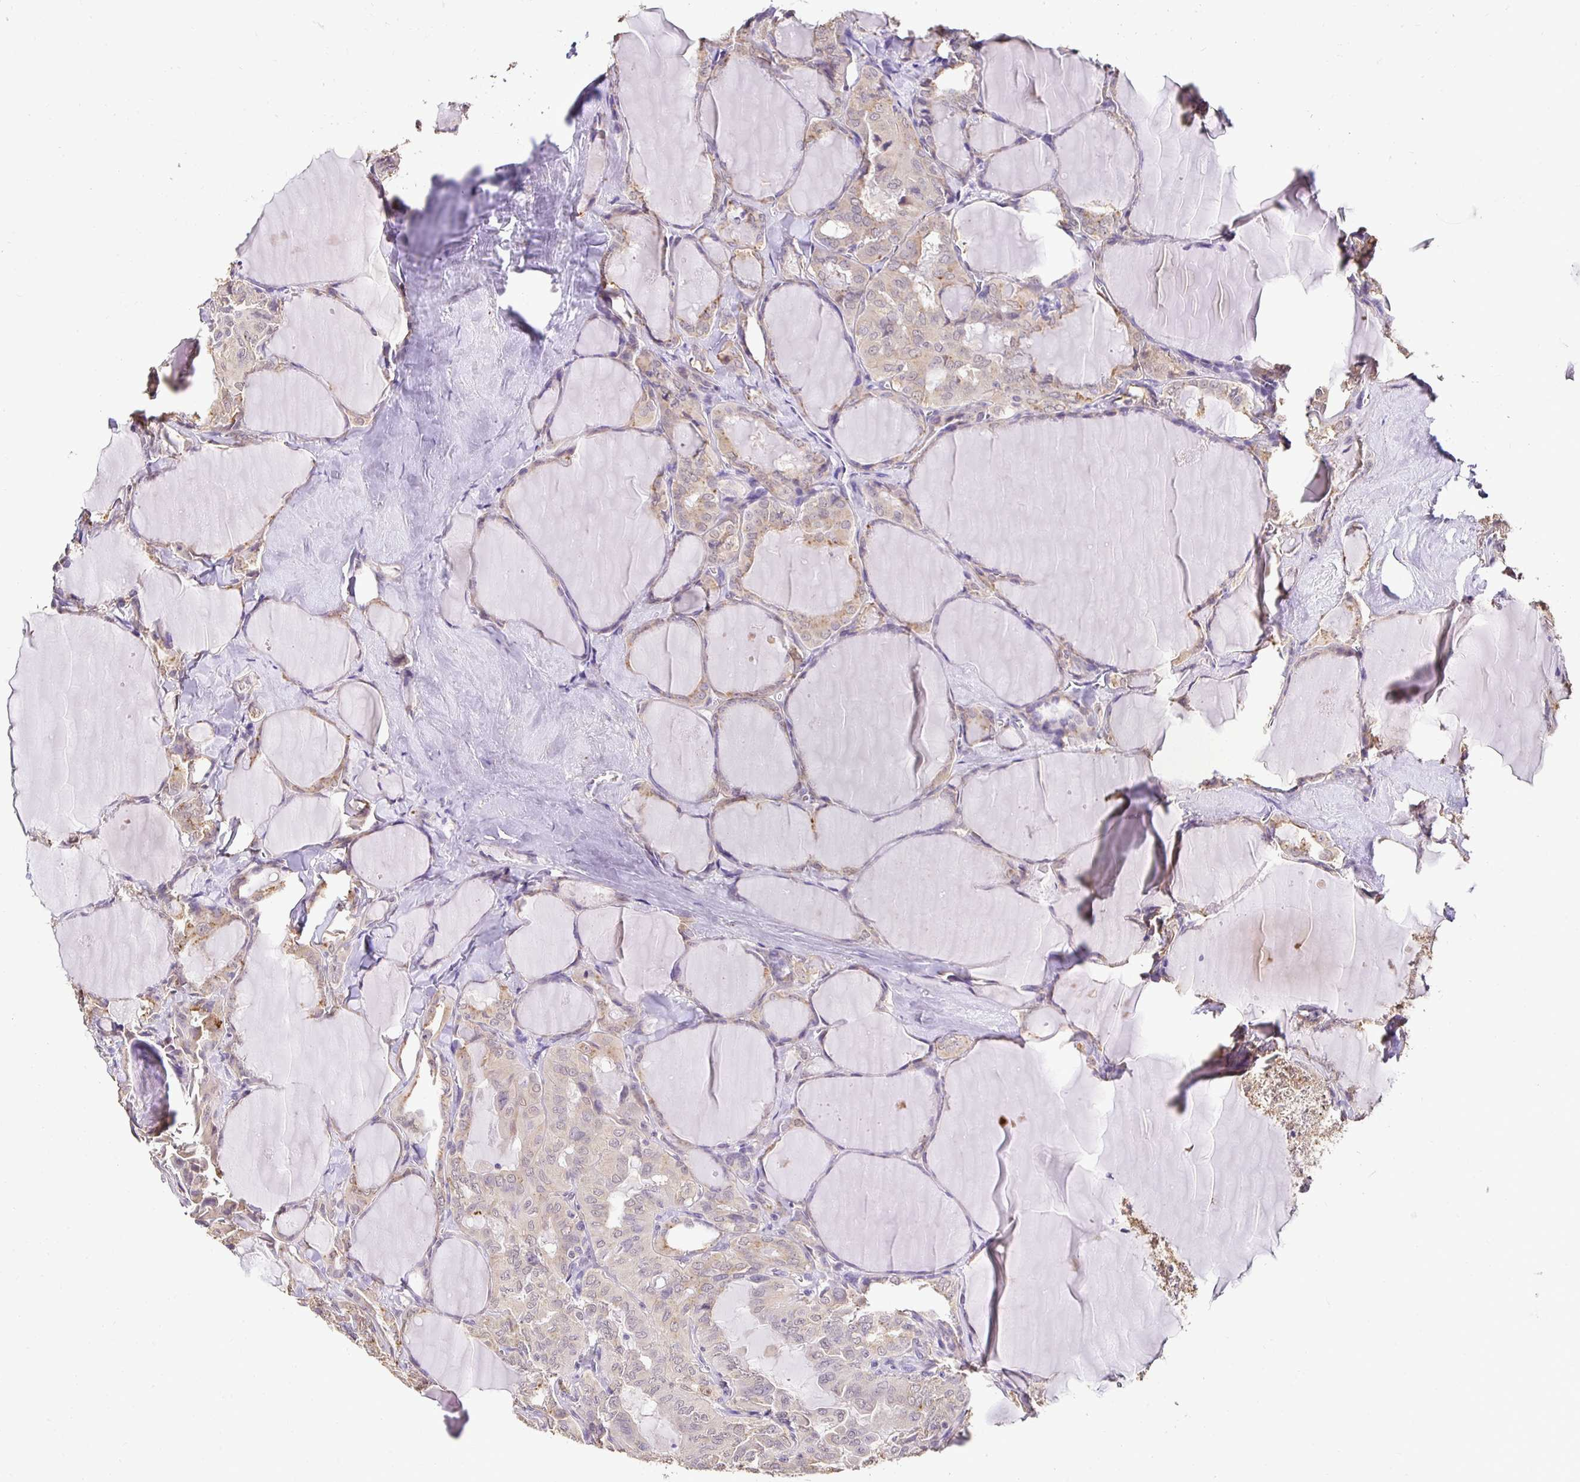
{"staining": {"intensity": "weak", "quantity": "<25%", "location": "cytoplasmic/membranous,nuclear"}, "tissue": "thyroid cancer", "cell_type": "Tumor cells", "image_type": "cancer", "snomed": [{"axis": "morphology", "description": "Papillary adenocarcinoma, NOS"}, {"axis": "topography", "description": "Thyroid gland"}], "caption": "Protein analysis of papillary adenocarcinoma (thyroid) reveals no significant positivity in tumor cells. Nuclei are stained in blue.", "gene": "RHEBL1", "patient": {"sex": "male", "age": 30}}